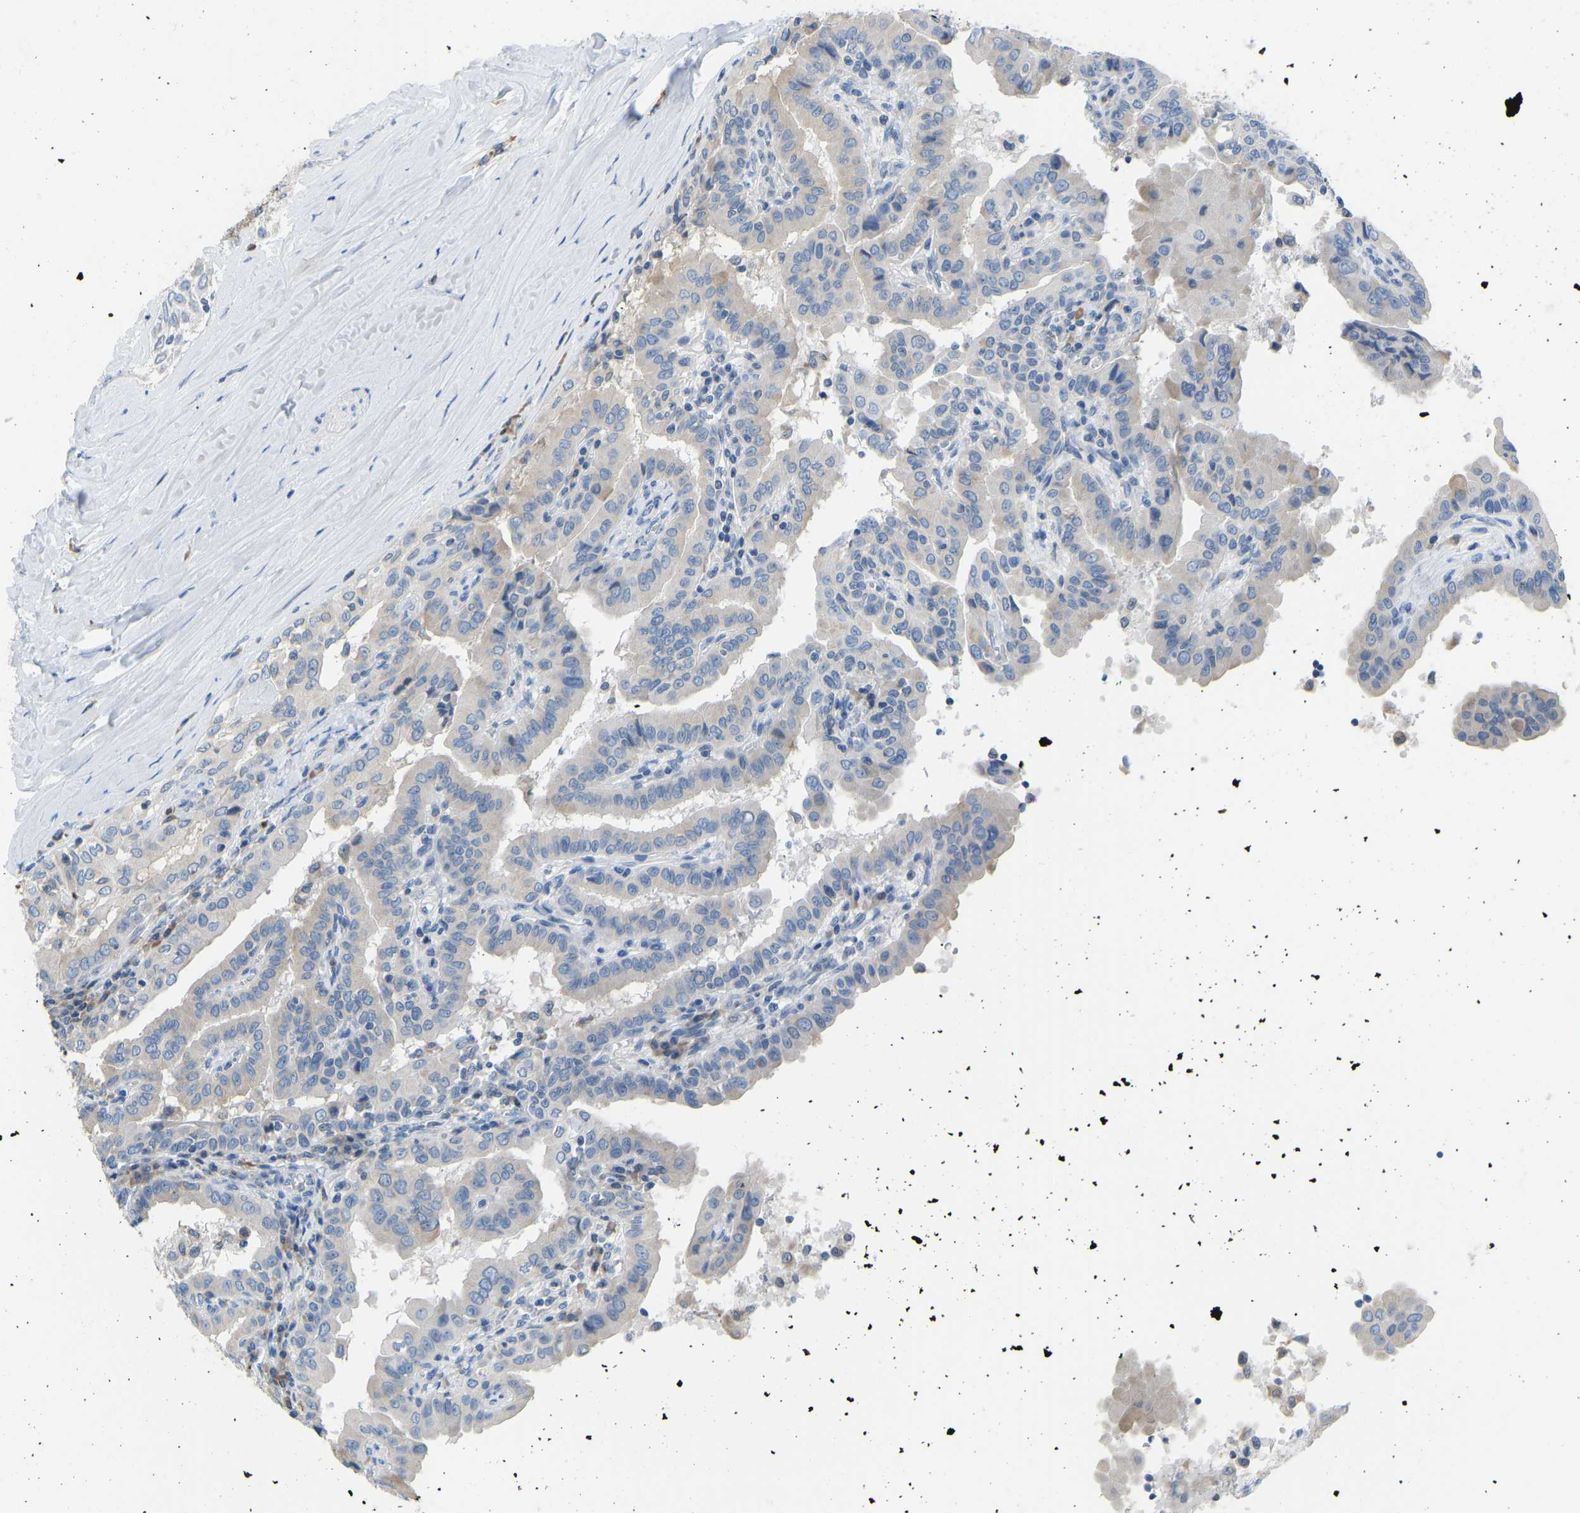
{"staining": {"intensity": "negative", "quantity": "none", "location": "none"}, "tissue": "thyroid cancer", "cell_type": "Tumor cells", "image_type": "cancer", "snomed": [{"axis": "morphology", "description": "Papillary adenocarcinoma, NOS"}, {"axis": "topography", "description": "Thyroid gland"}], "caption": "Thyroid cancer (papillary adenocarcinoma) was stained to show a protein in brown. There is no significant positivity in tumor cells. (DAB IHC visualized using brightfield microscopy, high magnification).", "gene": "VRK1", "patient": {"sex": "male", "age": 33}}